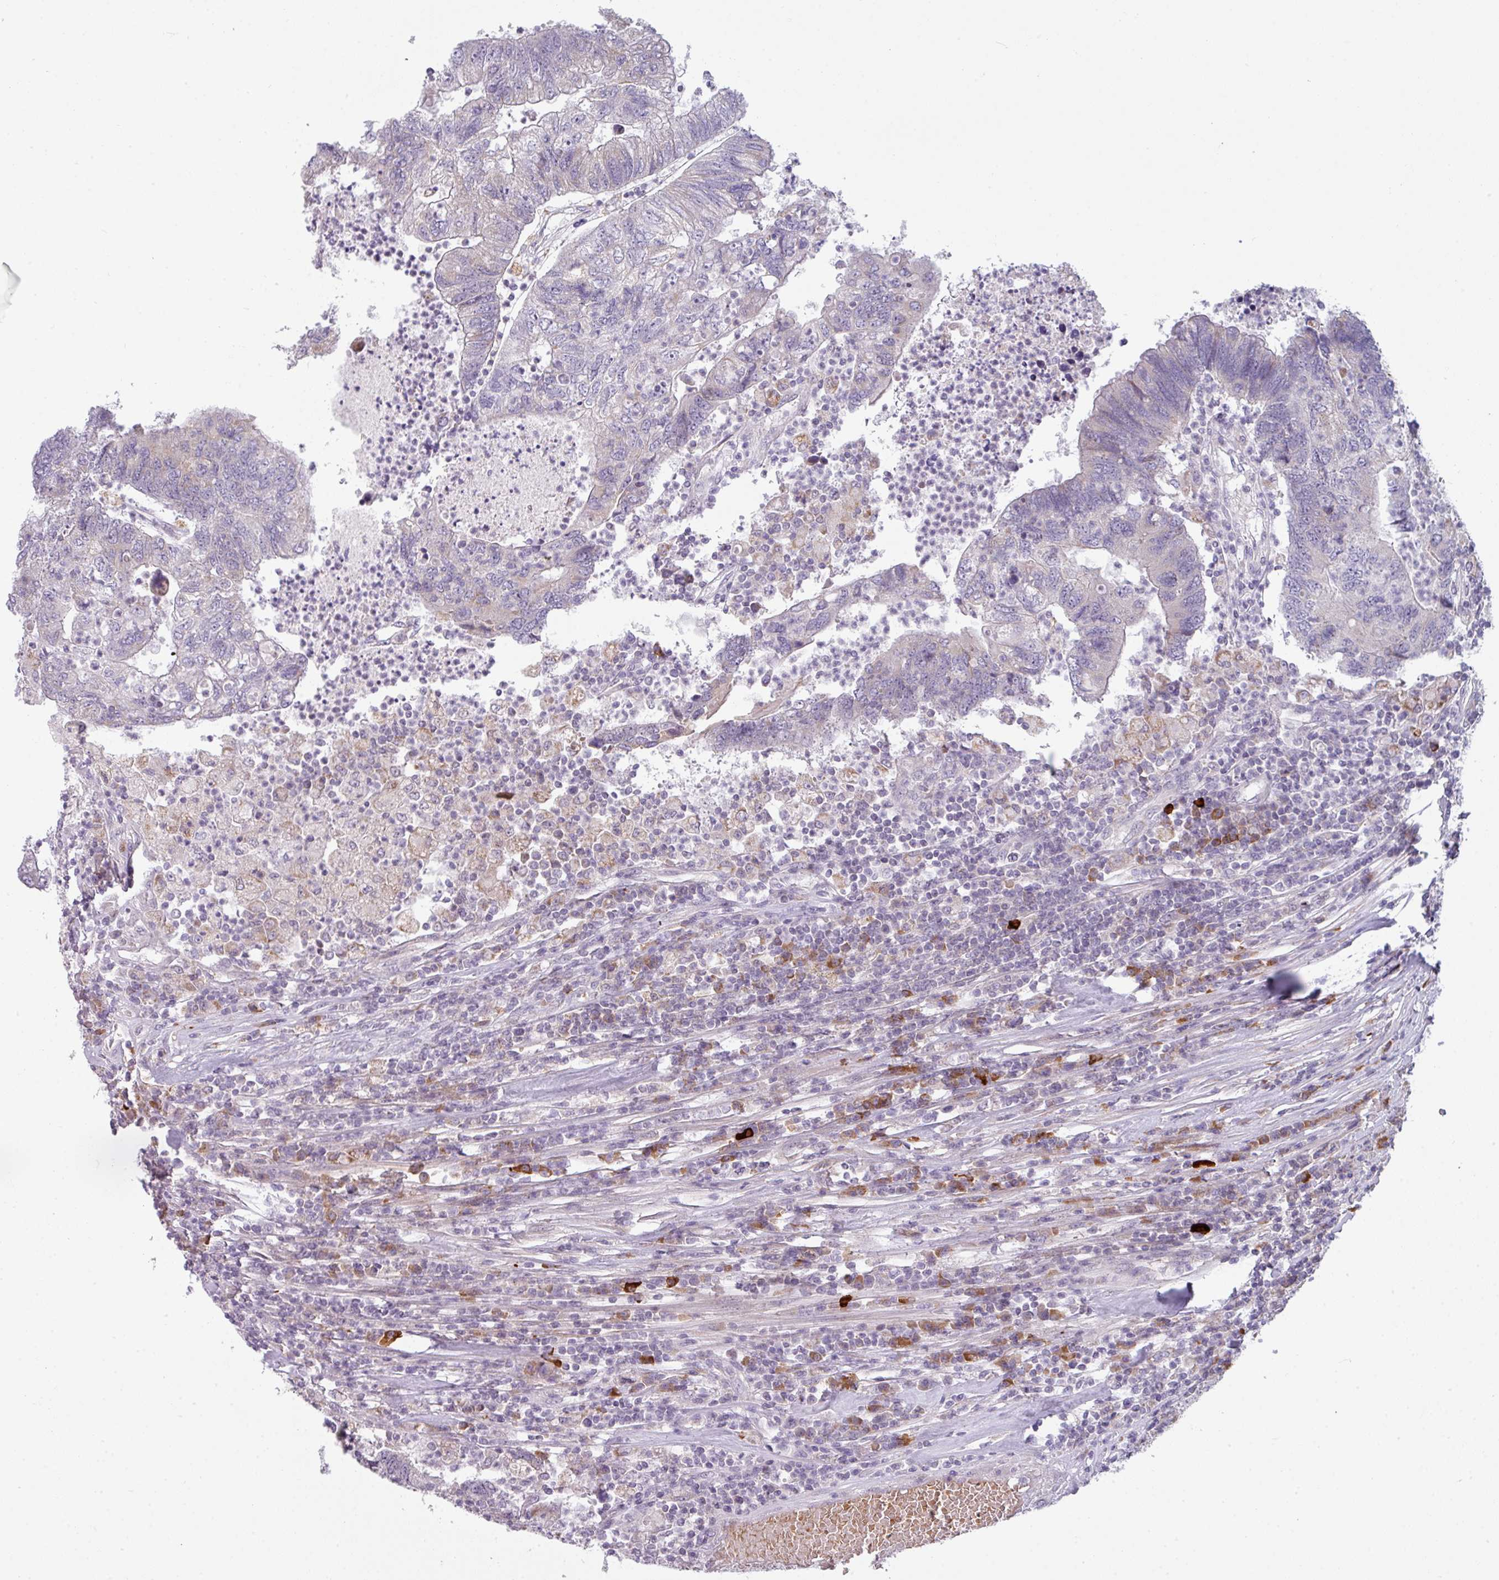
{"staining": {"intensity": "negative", "quantity": "none", "location": "none"}, "tissue": "colorectal cancer", "cell_type": "Tumor cells", "image_type": "cancer", "snomed": [{"axis": "morphology", "description": "Adenocarcinoma, NOS"}, {"axis": "topography", "description": "Colon"}], "caption": "IHC of colorectal cancer shows no staining in tumor cells.", "gene": "C2orf68", "patient": {"sex": "female", "age": 48}}